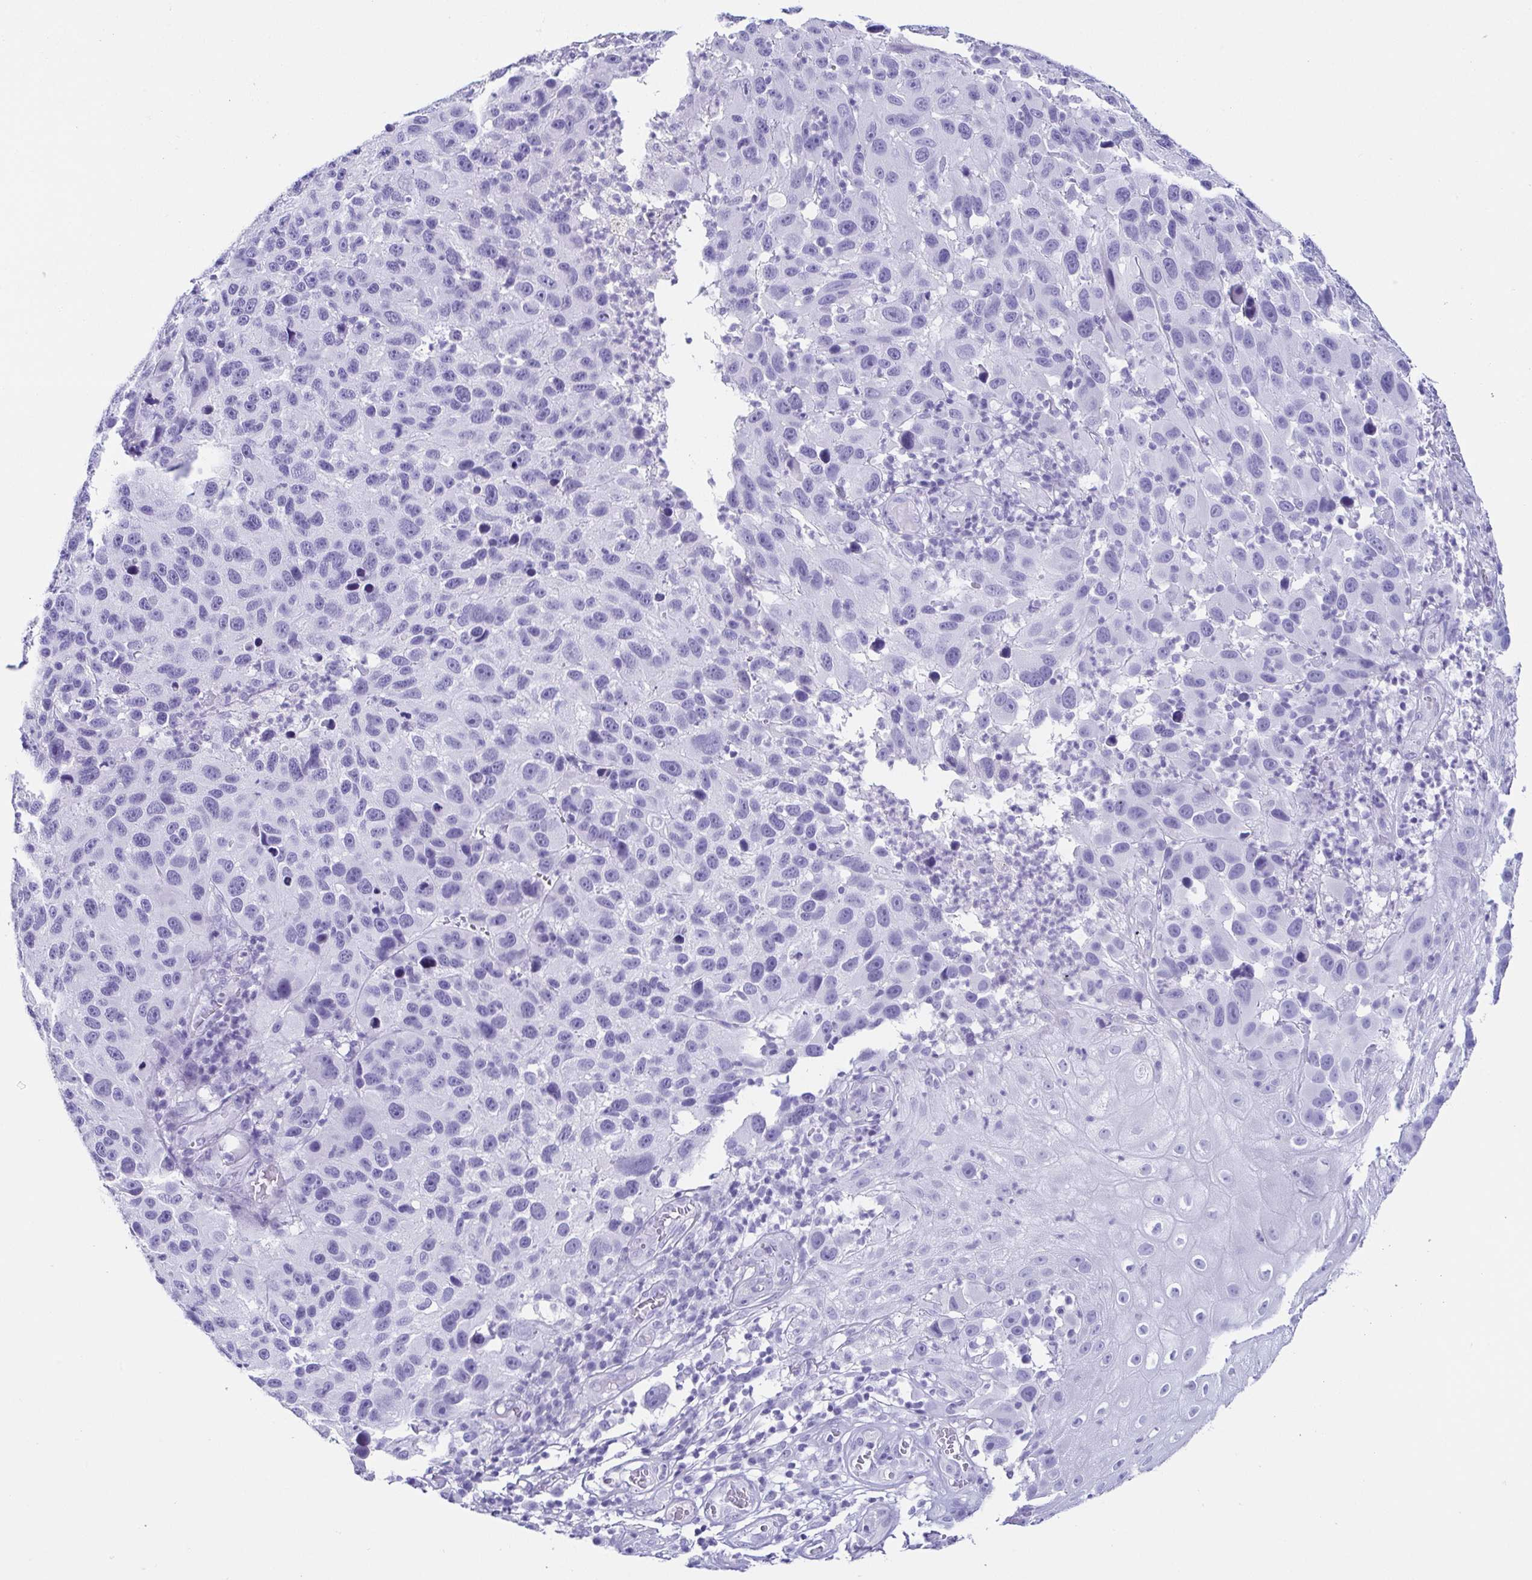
{"staining": {"intensity": "negative", "quantity": "none", "location": "none"}, "tissue": "melanoma", "cell_type": "Tumor cells", "image_type": "cancer", "snomed": [{"axis": "morphology", "description": "Malignant melanoma, NOS"}, {"axis": "topography", "description": "Skin"}], "caption": "Tumor cells are negative for brown protein staining in malignant melanoma.", "gene": "CD164L2", "patient": {"sex": "male", "age": 53}}